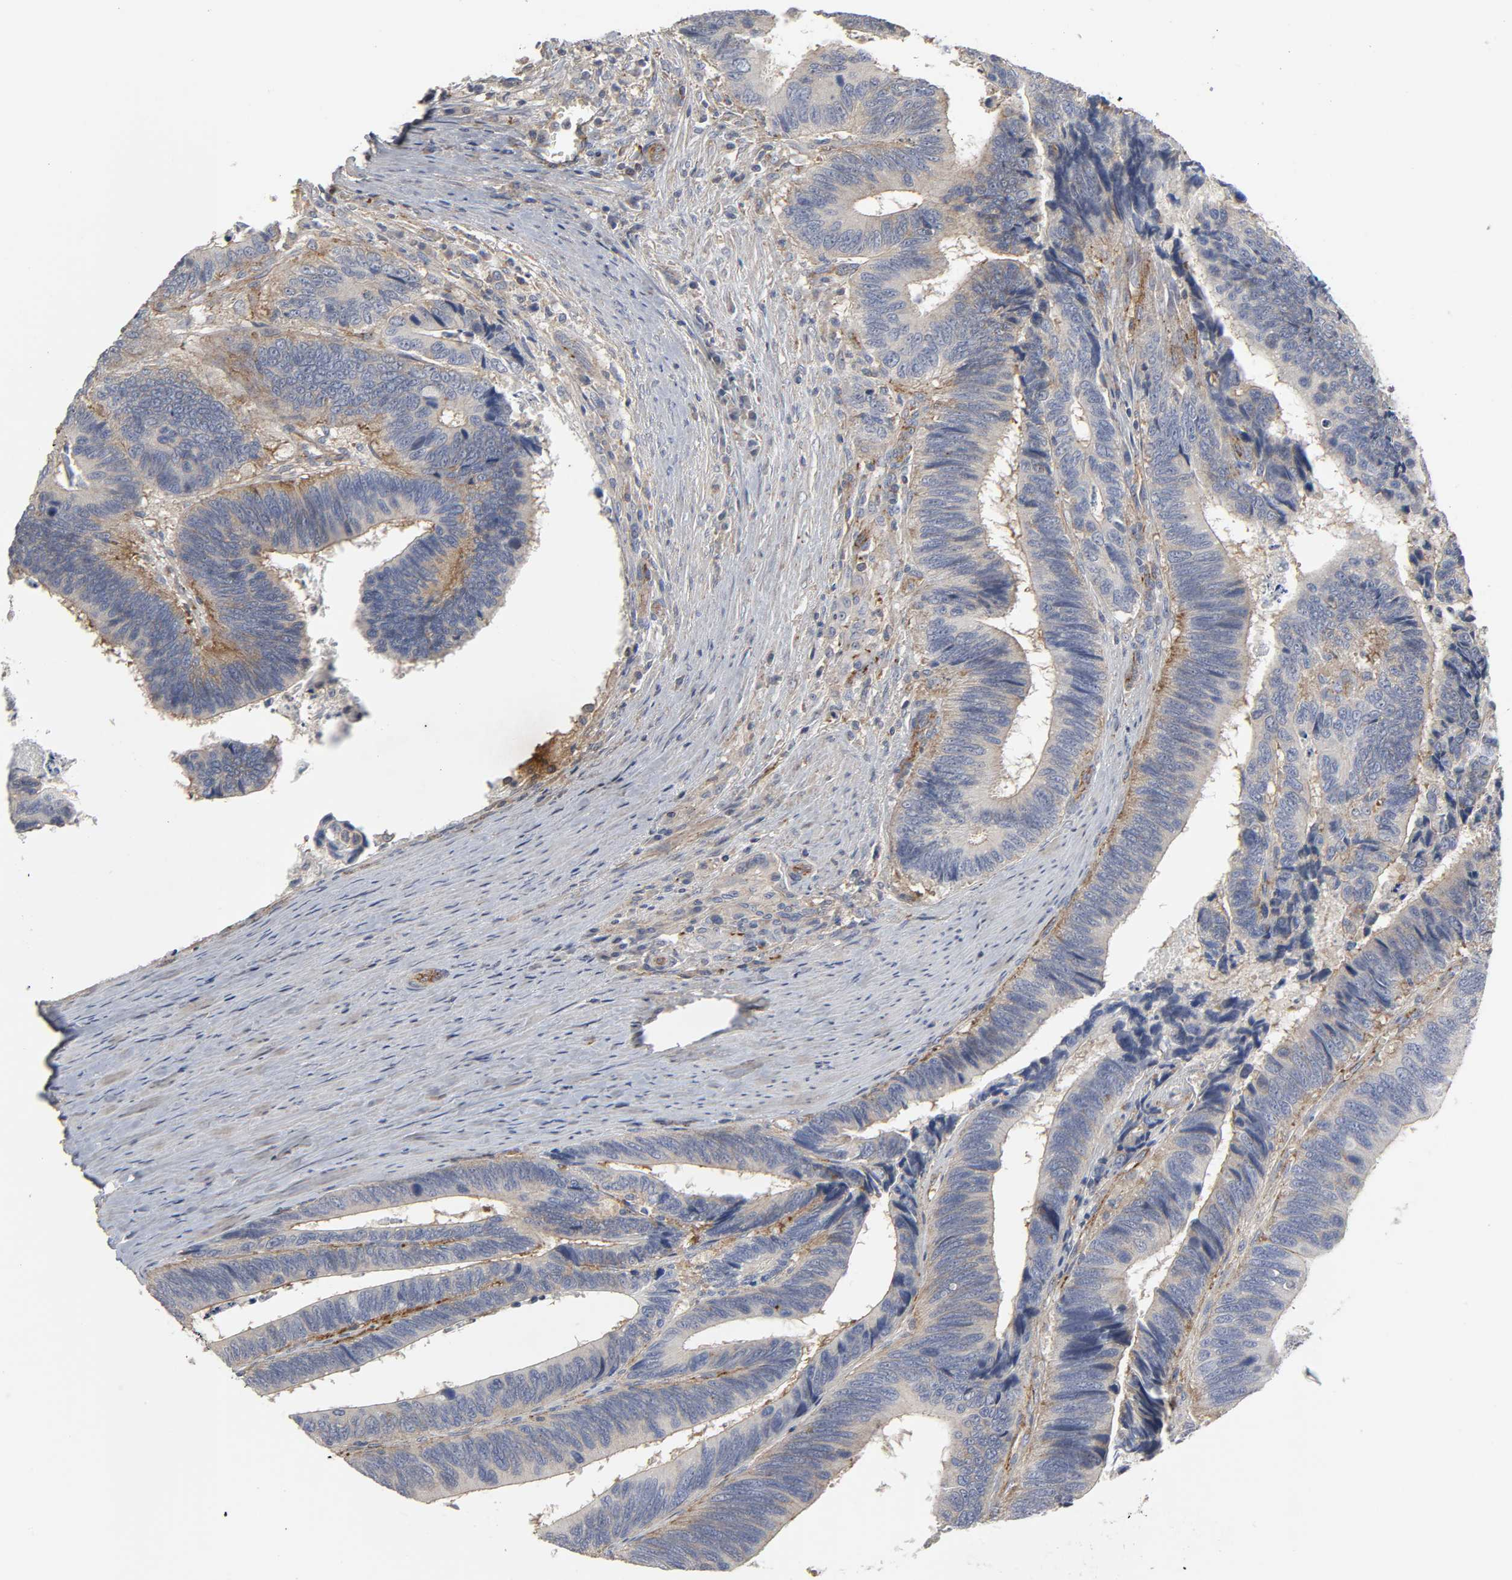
{"staining": {"intensity": "moderate", "quantity": "25%-75%", "location": "cytoplasmic/membranous"}, "tissue": "colorectal cancer", "cell_type": "Tumor cells", "image_type": "cancer", "snomed": [{"axis": "morphology", "description": "Adenocarcinoma, NOS"}, {"axis": "topography", "description": "Colon"}], "caption": "Protein staining exhibits moderate cytoplasmic/membranous expression in approximately 25%-75% of tumor cells in colorectal cancer (adenocarcinoma).", "gene": "SH3GLB1", "patient": {"sex": "male", "age": 72}}